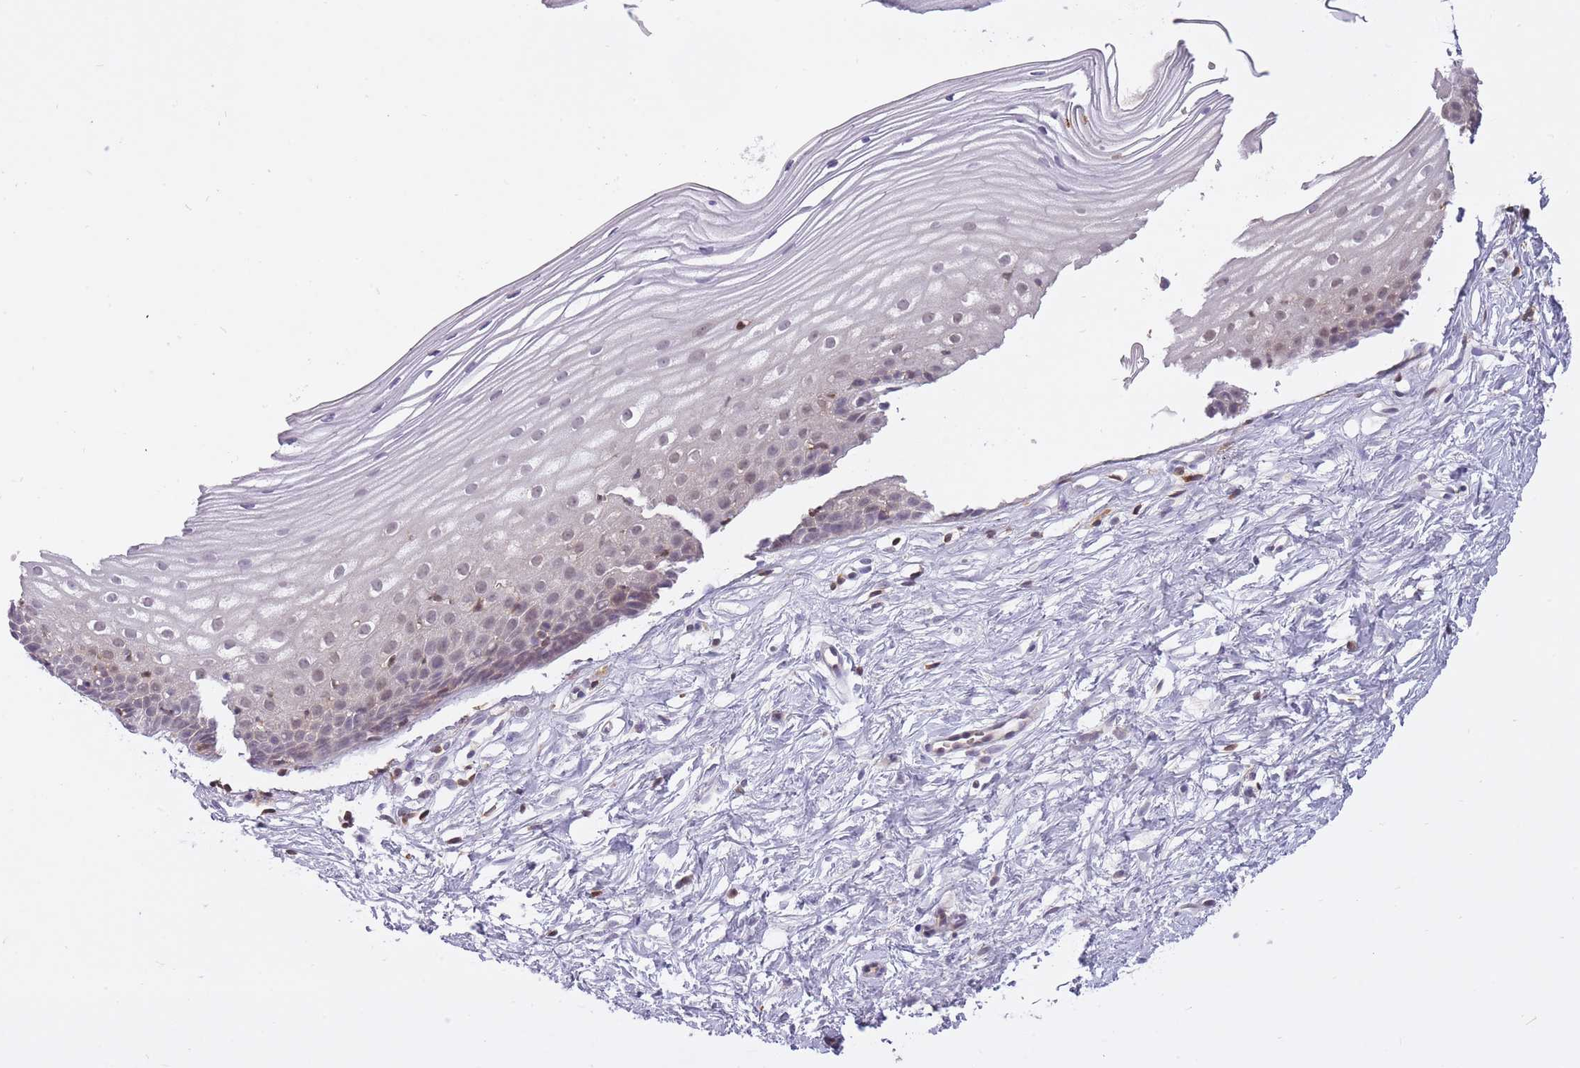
{"staining": {"intensity": "moderate", "quantity": "<25%", "location": "cytoplasmic/membranous"}, "tissue": "cervix", "cell_type": "Glandular cells", "image_type": "normal", "snomed": [{"axis": "morphology", "description": "Normal tissue, NOS"}, {"axis": "topography", "description": "Cervix"}], "caption": "Cervix stained for a protein reveals moderate cytoplasmic/membranous positivity in glandular cells. (Stains: DAB (3,3'-diaminobenzidine) in brown, nuclei in blue, Microscopy: brightfield microscopy at high magnification).", "gene": "CXorf38", "patient": {"sex": "female", "age": 40}}